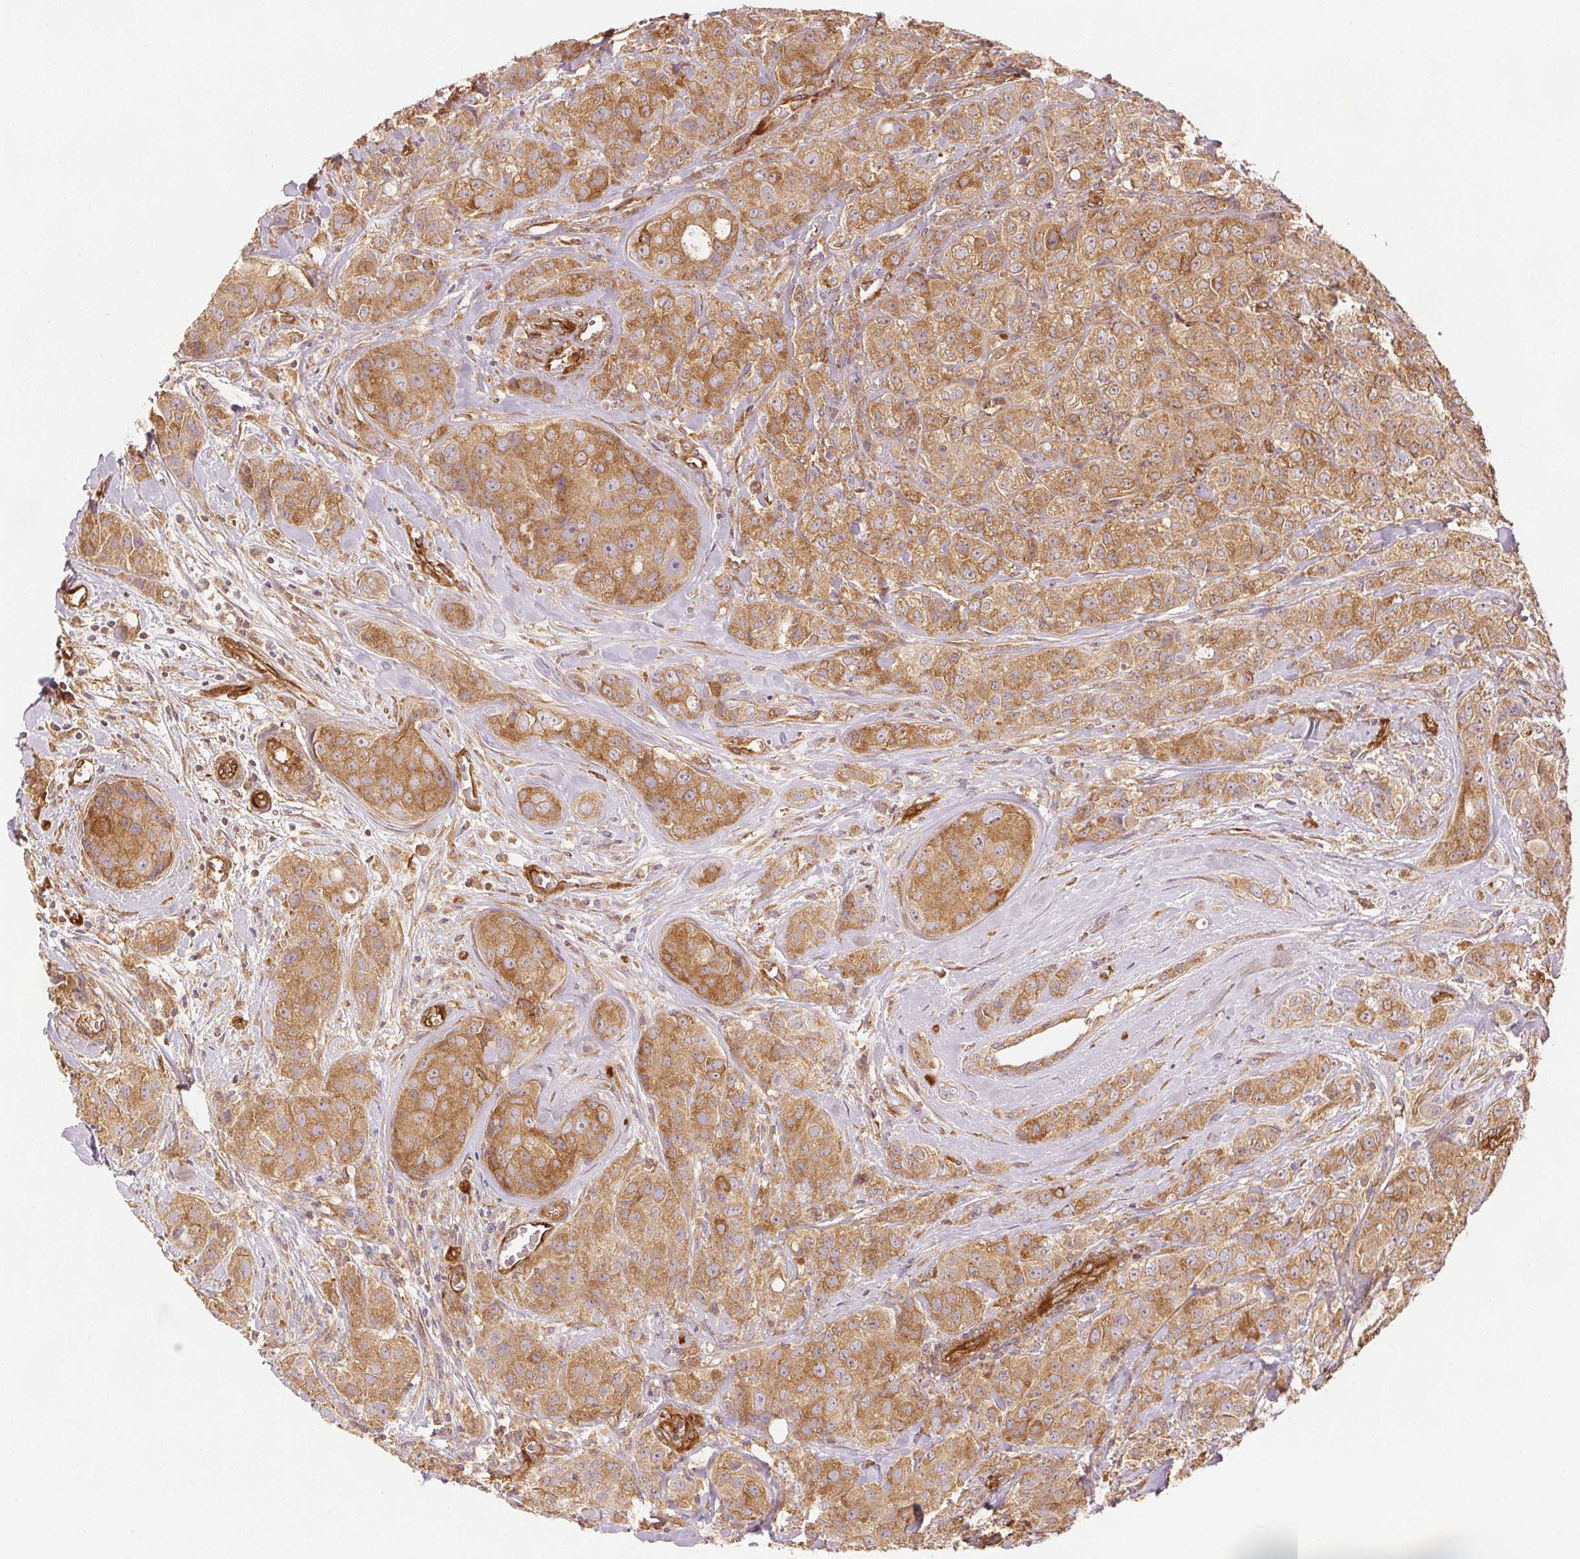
{"staining": {"intensity": "moderate", "quantity": ">75%", "location": "cytoplasmic/membranous"}, "tissue": "breast cancer", "cell_type": "Tumor cells", "image_type": "cancer", "snomed": [{"axis": "morphology", "description": "Duct carcinoma"}, {"axis": "topography", "description": "Breast"}], "caption": "A medium amount of moderate cytoplasmic/membranous staining is seen in about >75% of tumor cells in breast cancer (invasive ductal carcinoma) tissue.", "gene": "DIAPH2", "patient": {"sex": "female", "age": 43}}